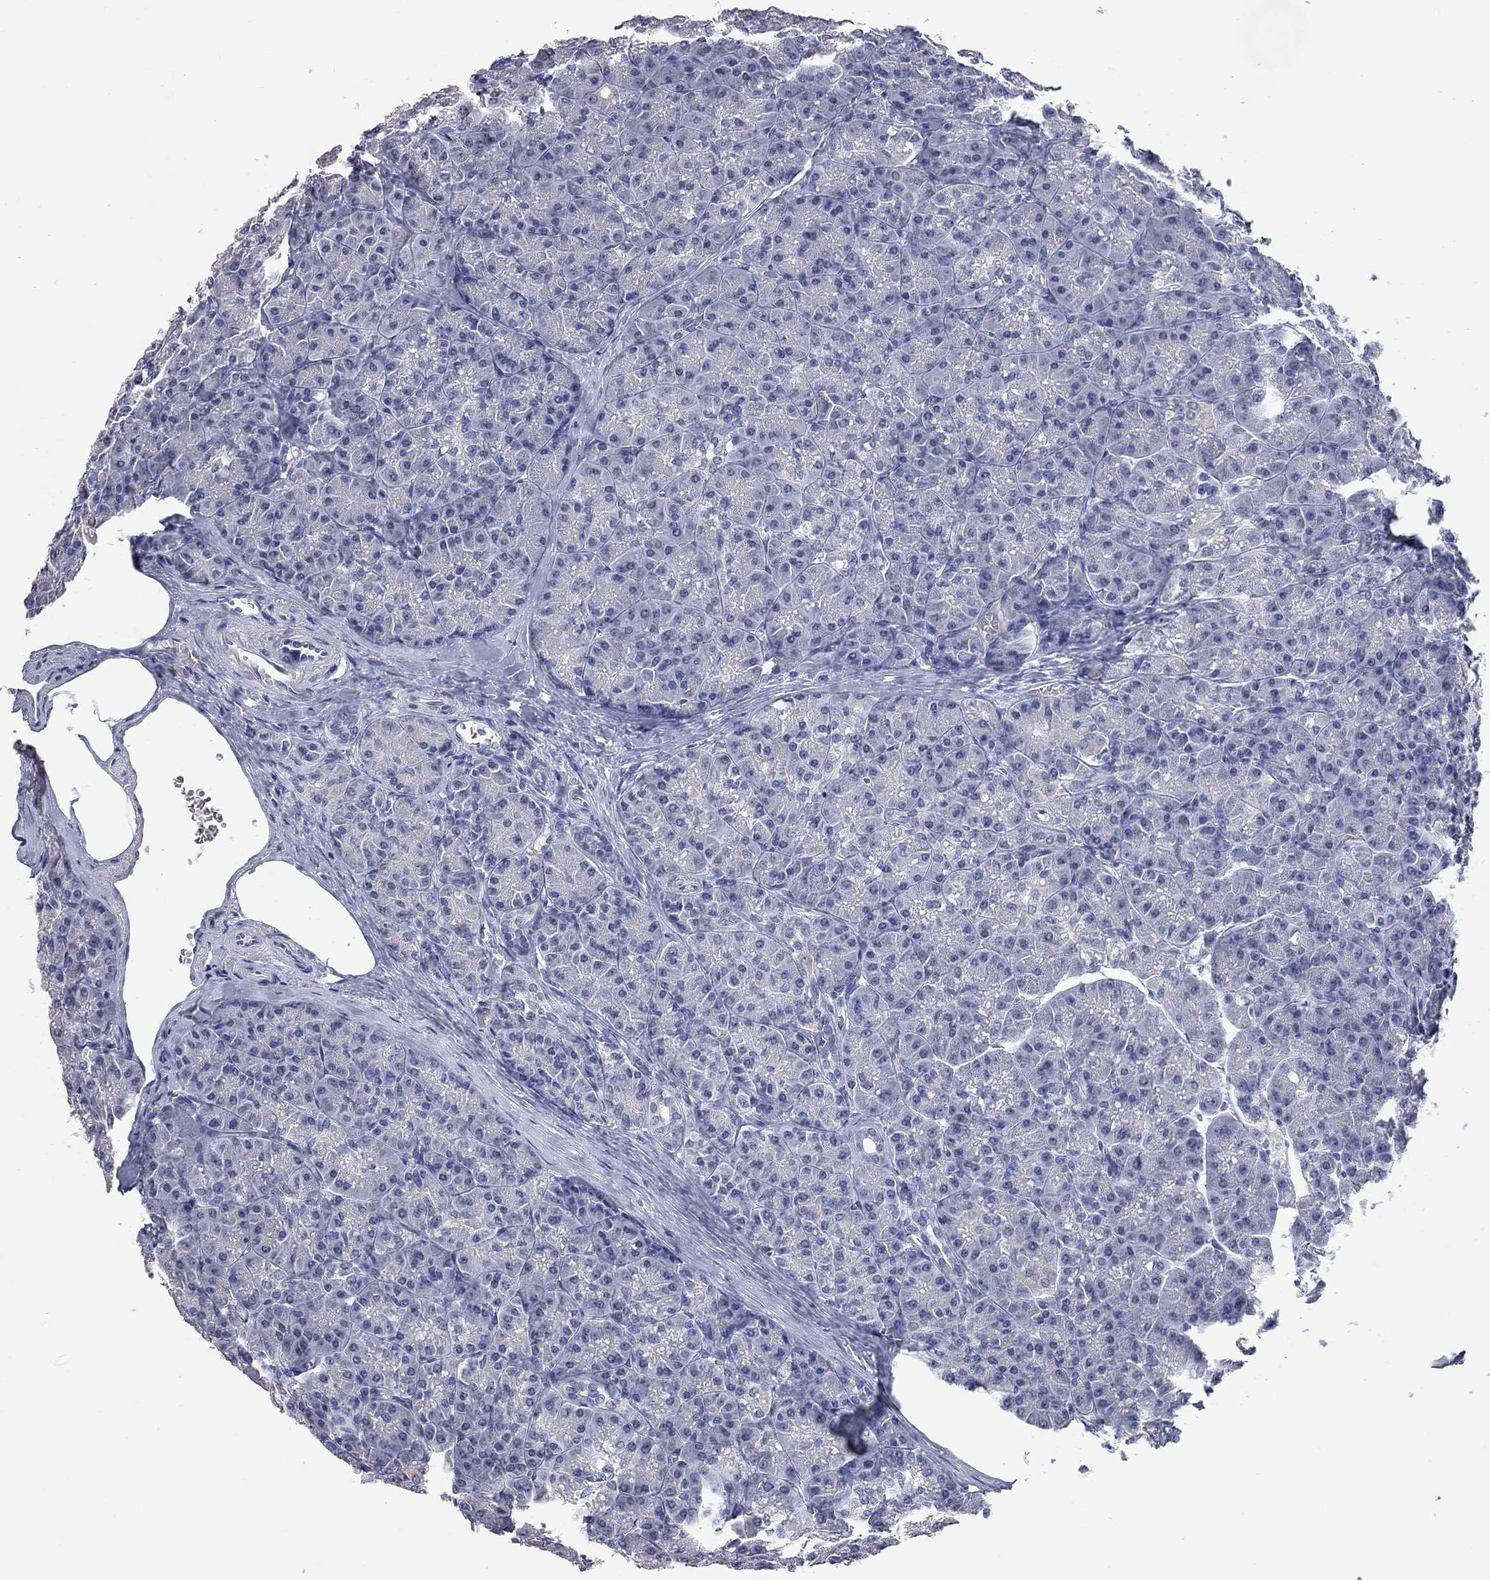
{"staining": {"intensity": "negative", "quantity": "none", "location": "none"}, "tissue": "pancreas", "cell_type": "Exocrine glandular cells", "image_type": "normal", "snomed": [{"axis": "morphology", "description": "Normal tissue, NOS"}, {"axis": "topography", "description": "Pancreas"}], "caption": "Immunohistochemical staining of normal human pancreas shows no significant positivity in exocrine glandular cells. (Brightfield microscopy of DAB (3,3'-diaminobenzidine) immunohistochemistry (IHC) at high magnification).", "gene": "NOS2", "patient": {"sex": "male", "age": 57}}